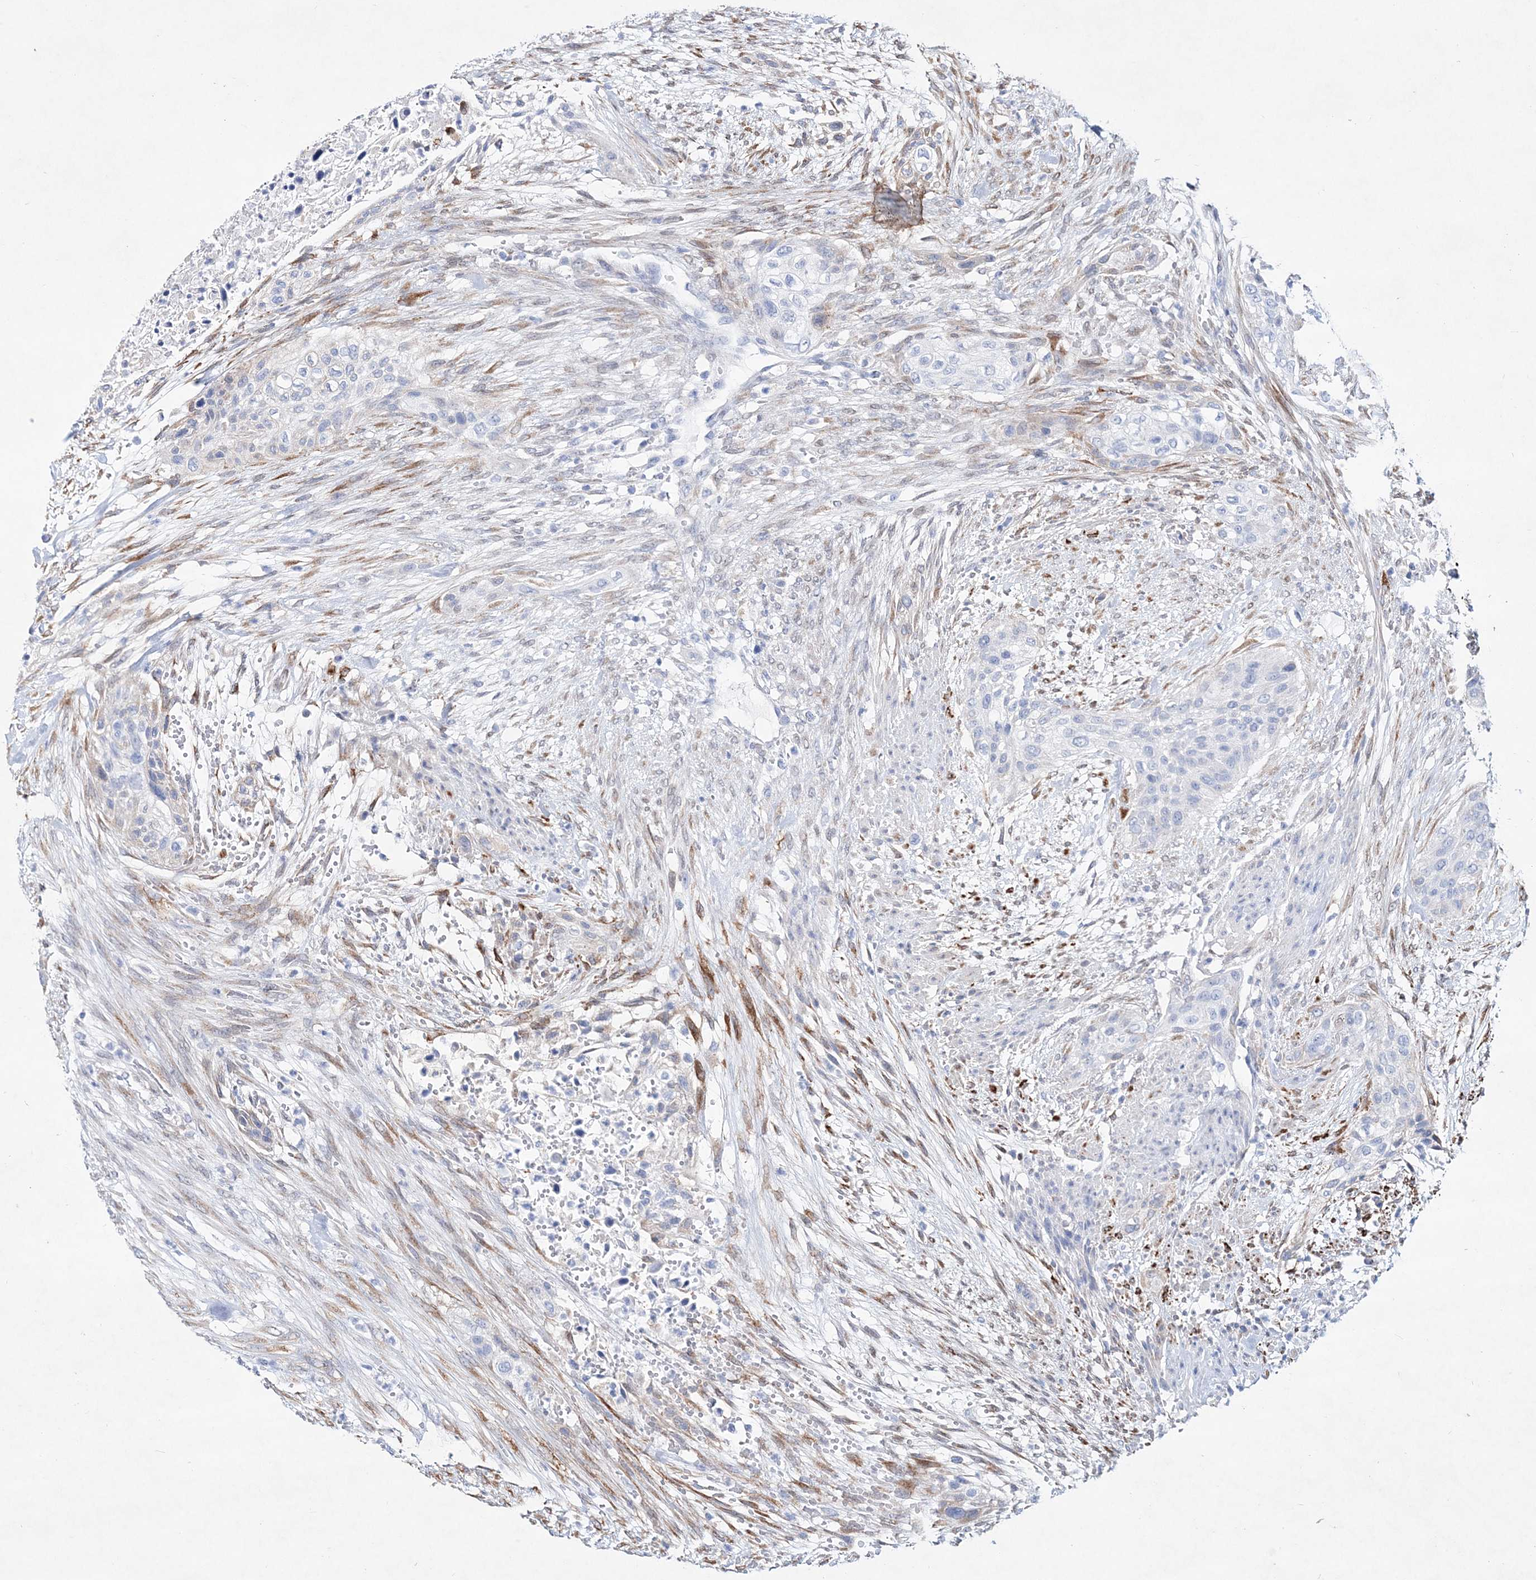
{"staining": {"intensity": "negative", "quantity": "none", "location": "none"}, "tissue": "urothelial cancer", "cell_type": "Tumor cells", "image_type": "cancer", "snomed": [{"axis": "morphology", "description": "Urothelial carcinoma, High grade"}, {"axis": "topography", "description": "Urinary bladder"}], "caption": "Urothelial cancer was stained to show a protein in brown. There is no significant staining in tumor cells. (Stains: DAB immunohistochemistry with hematoxylin counter stain, Microscopy: brightfield microscopy at high magnification).", "gene": "SPINK7", "patient": {"sex": "male", "age": 35}}